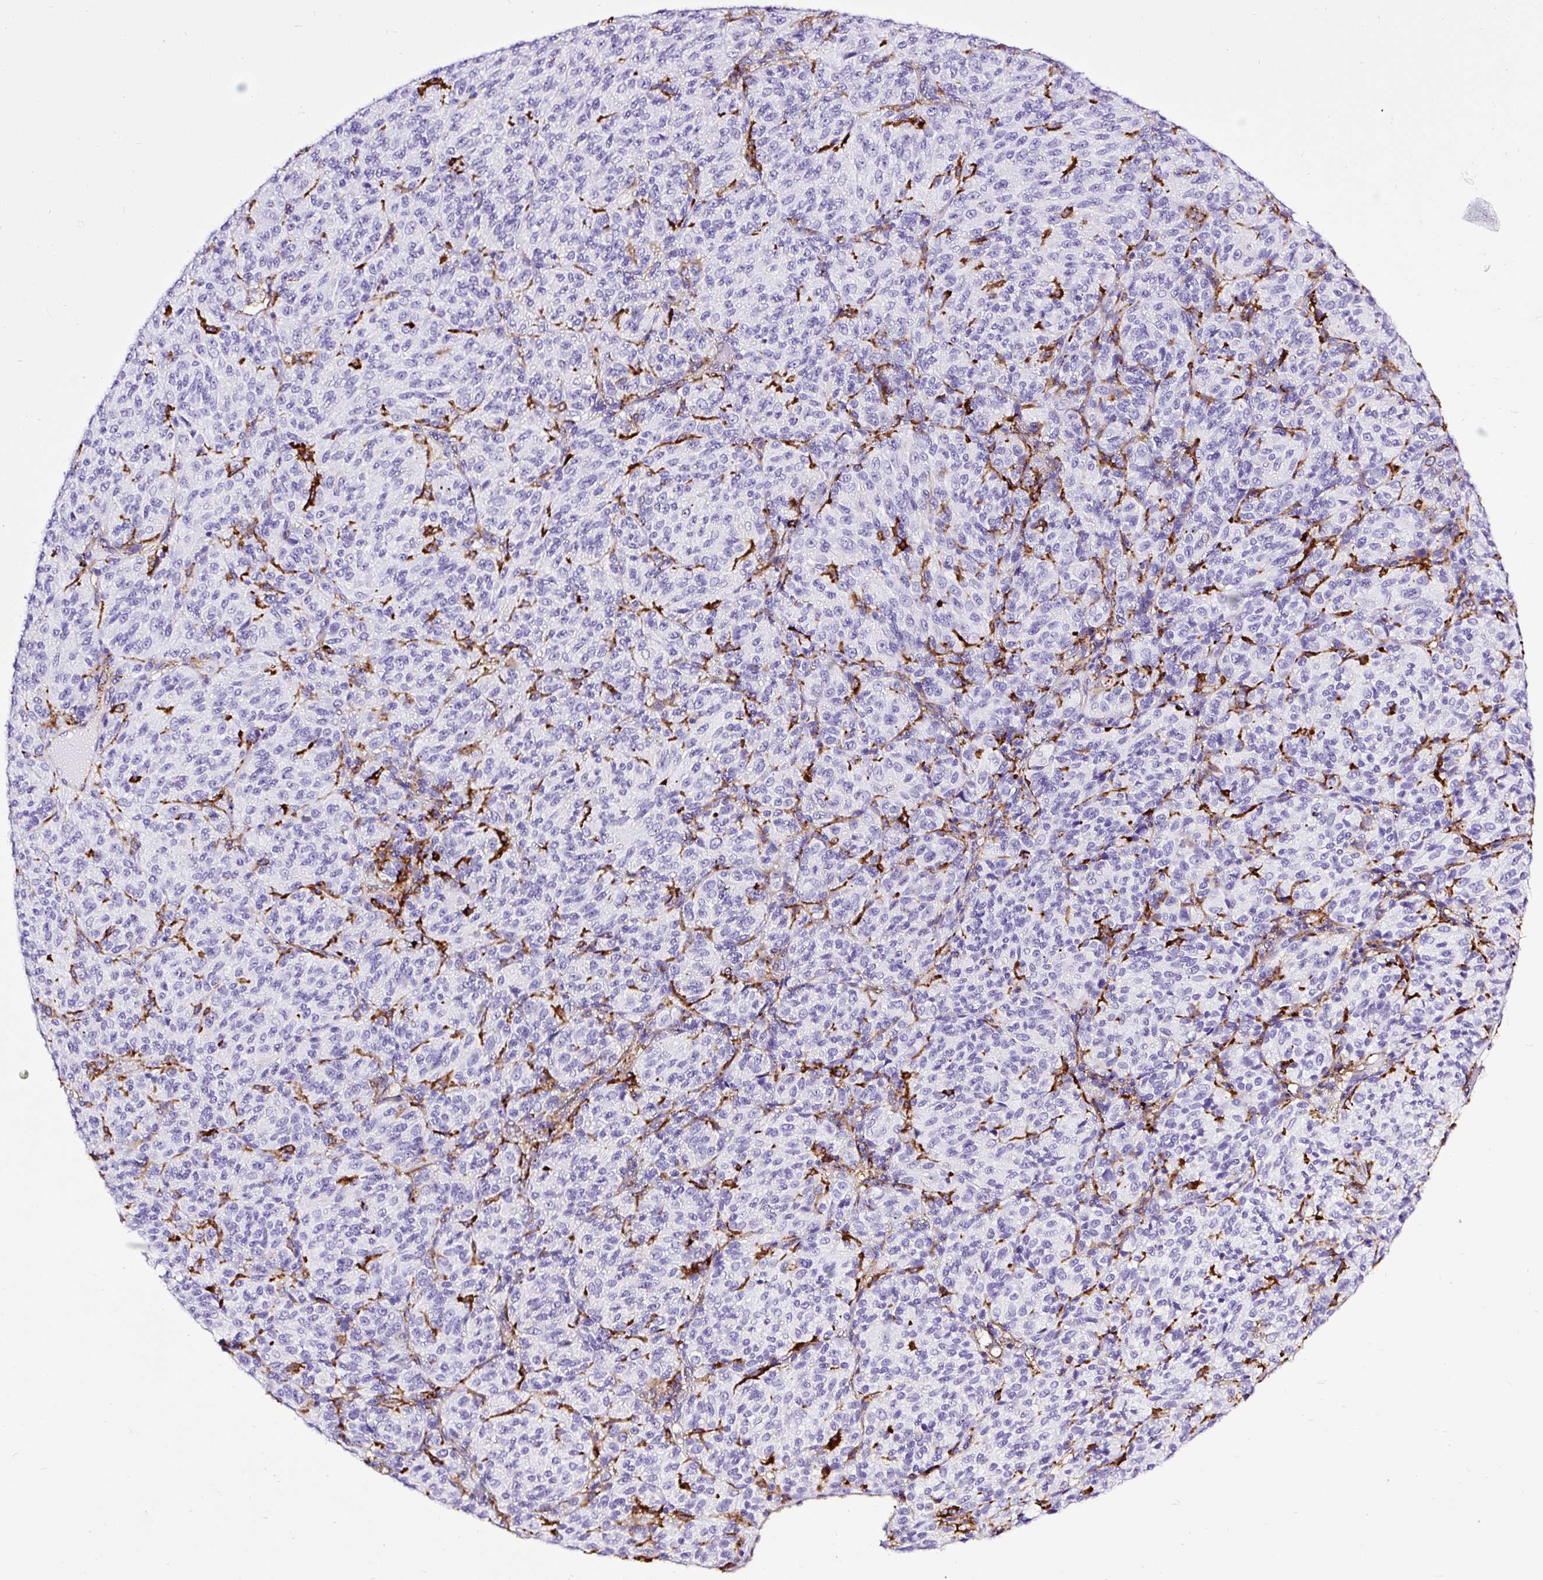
{"staining": {"intensity": "negative", "quantity": "none", "location": "none"}, "tissue": "melanoma", "cell_type": "Tumor cells", "image_type": "cancer", "snomed": [{"axis": "morphology", "description": "Malignant melanoma, Metastatic site"}, {"axis": "topography", "description": "Brain"}], "caption": "Malignant melanoma (metastatic site) stained for a protein using immunohistochemistry exhibits no expression tumor cells.", "gene": "HLA-DRA", "patient": {"sex": "female", "age": 56}}